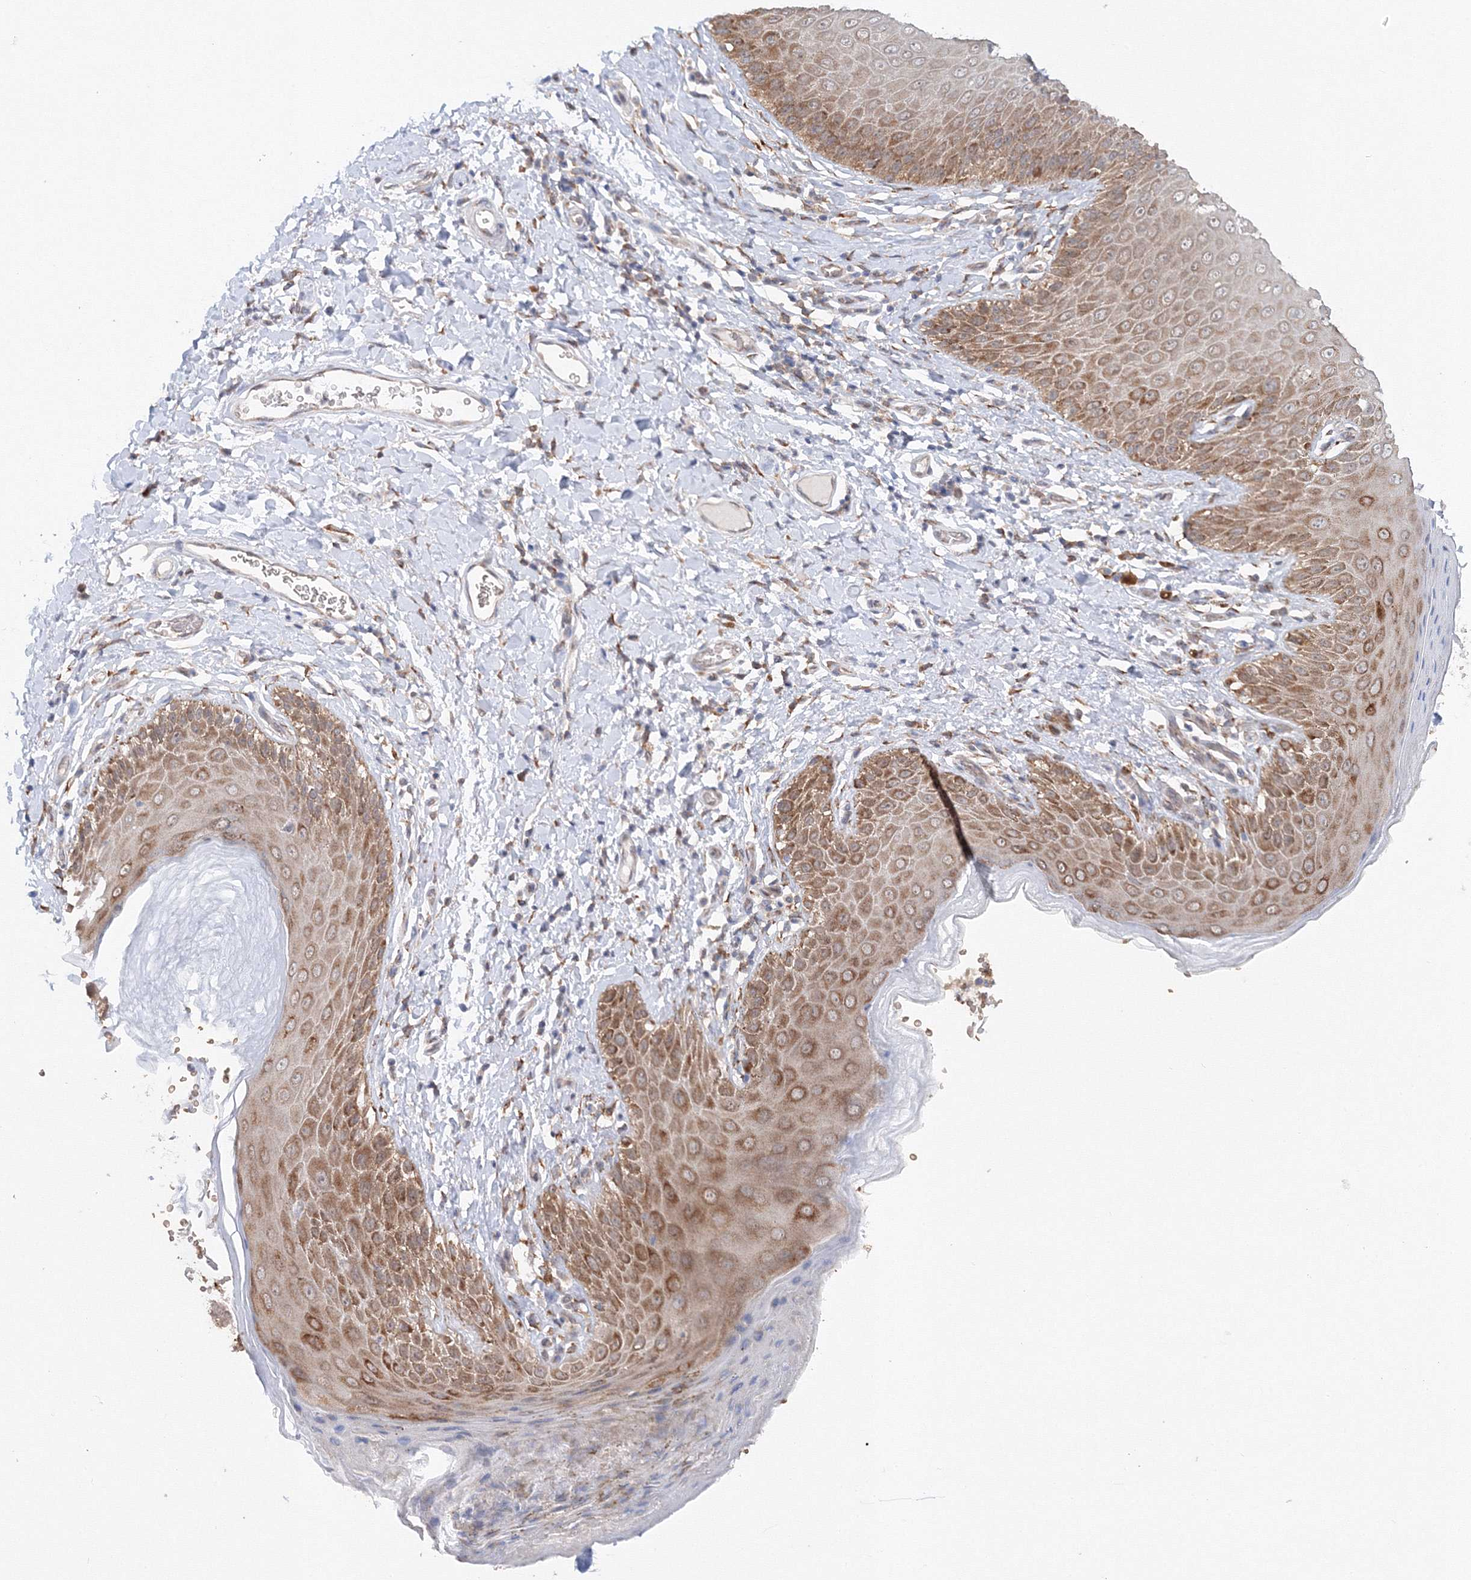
{"staining": {"intensity": "moderate", "quantity": ">75%", "location": "cytoplasmic/membranous"}, "tissue": "skin", "cell_type": "Epidermal cells", "image_type": "normal", "snomed": [{"axis": "morphology", "description": "Normal tissue, NOS"}, {"axis": "topography", "description": "Anal"}], "caption": "Immunohistochemical staining of normal human skin reveals >75% levels of moderate cytoplasmic/membranous protein positivity in approximately >75% of epidermal cells.", "gene": "DIS3L2", "patient": {"sex": "male", "age": 44}}